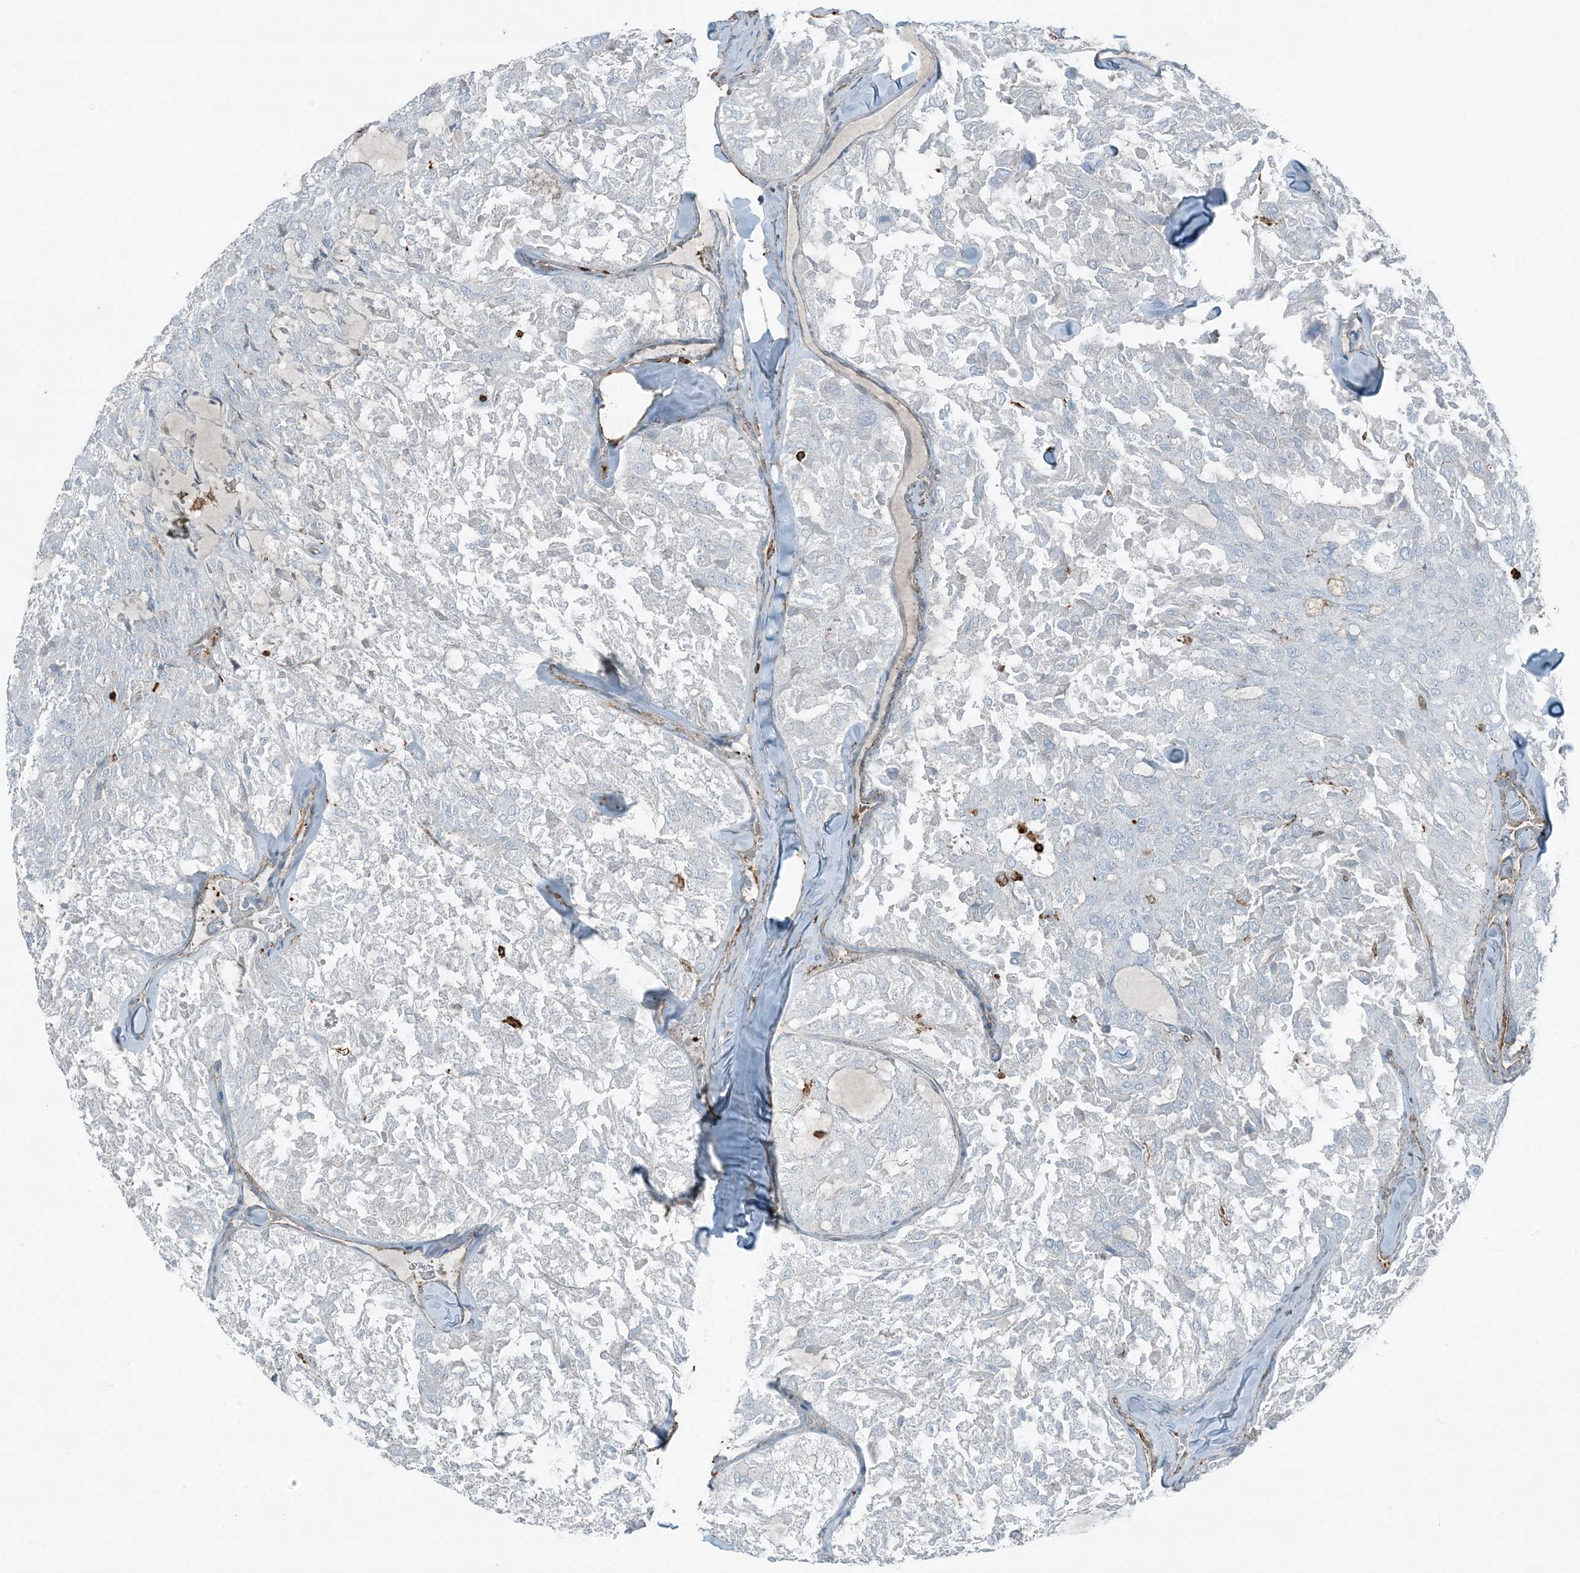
{"staining": {"intensity": "negative", "quantity": "none", "location": "none"}, "tissue": "thyroid cancer", "cell_type": "Tumor cells", "image_type": "cancer", "snomed": [{"axis": "morphology", "description": "Follicular adenoma carcinoma, NOS"}, {"axis": "topography", "description": "Thyroid gland"}], "caption": "Thyroid cancer (follicular adenoma carcinoma) was stained to show a protein in brown. There is no significant staining in tumor cells. (DAB immunohistochemistry (IHC) visualized using brightfield microscopy, high magnification).", "gene": "APOBEC3C", "patient": {"sex": "male", "age": 75}}